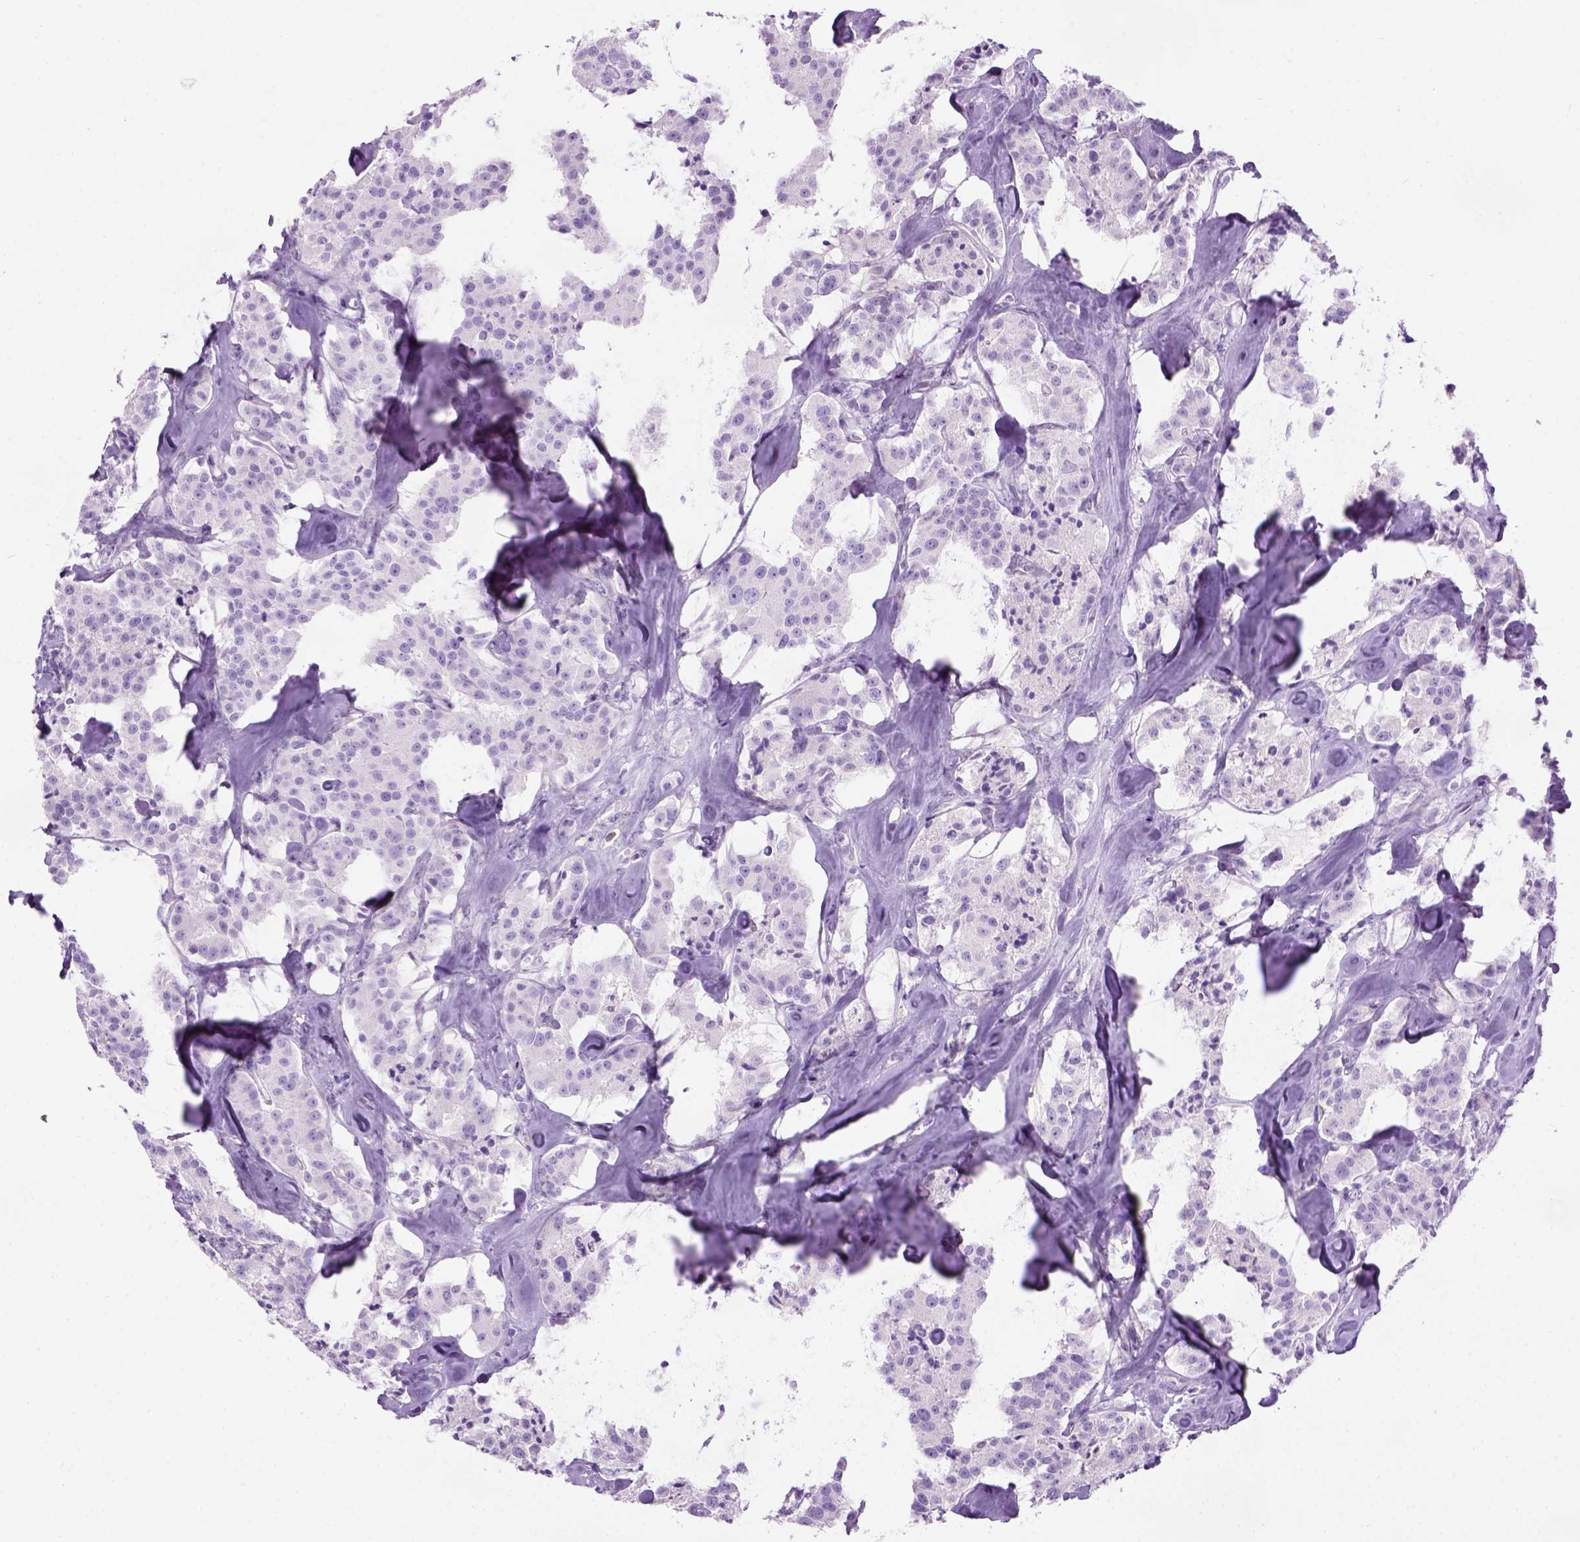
{"staining": {"intensity": "negative", "quantity": "none", "location": "none"}, "tissue": "carcinoid", "cell_type": "Tumor cells", "image_type": "cancer", "snomed": [{"axis": "morphology", "description": "Carcinoid, malignant, NOS"}, {"axis": "topography", "description": "Pancreas"}], "caption": "The immunohistochemistry (IHC) histopathology image has no significant expression in tumor cells of malignant carcinoid tissue. Nuclei are stained in blue.", "gene": "GABRB2", "patient": {"sex": "male", "age": 41}}